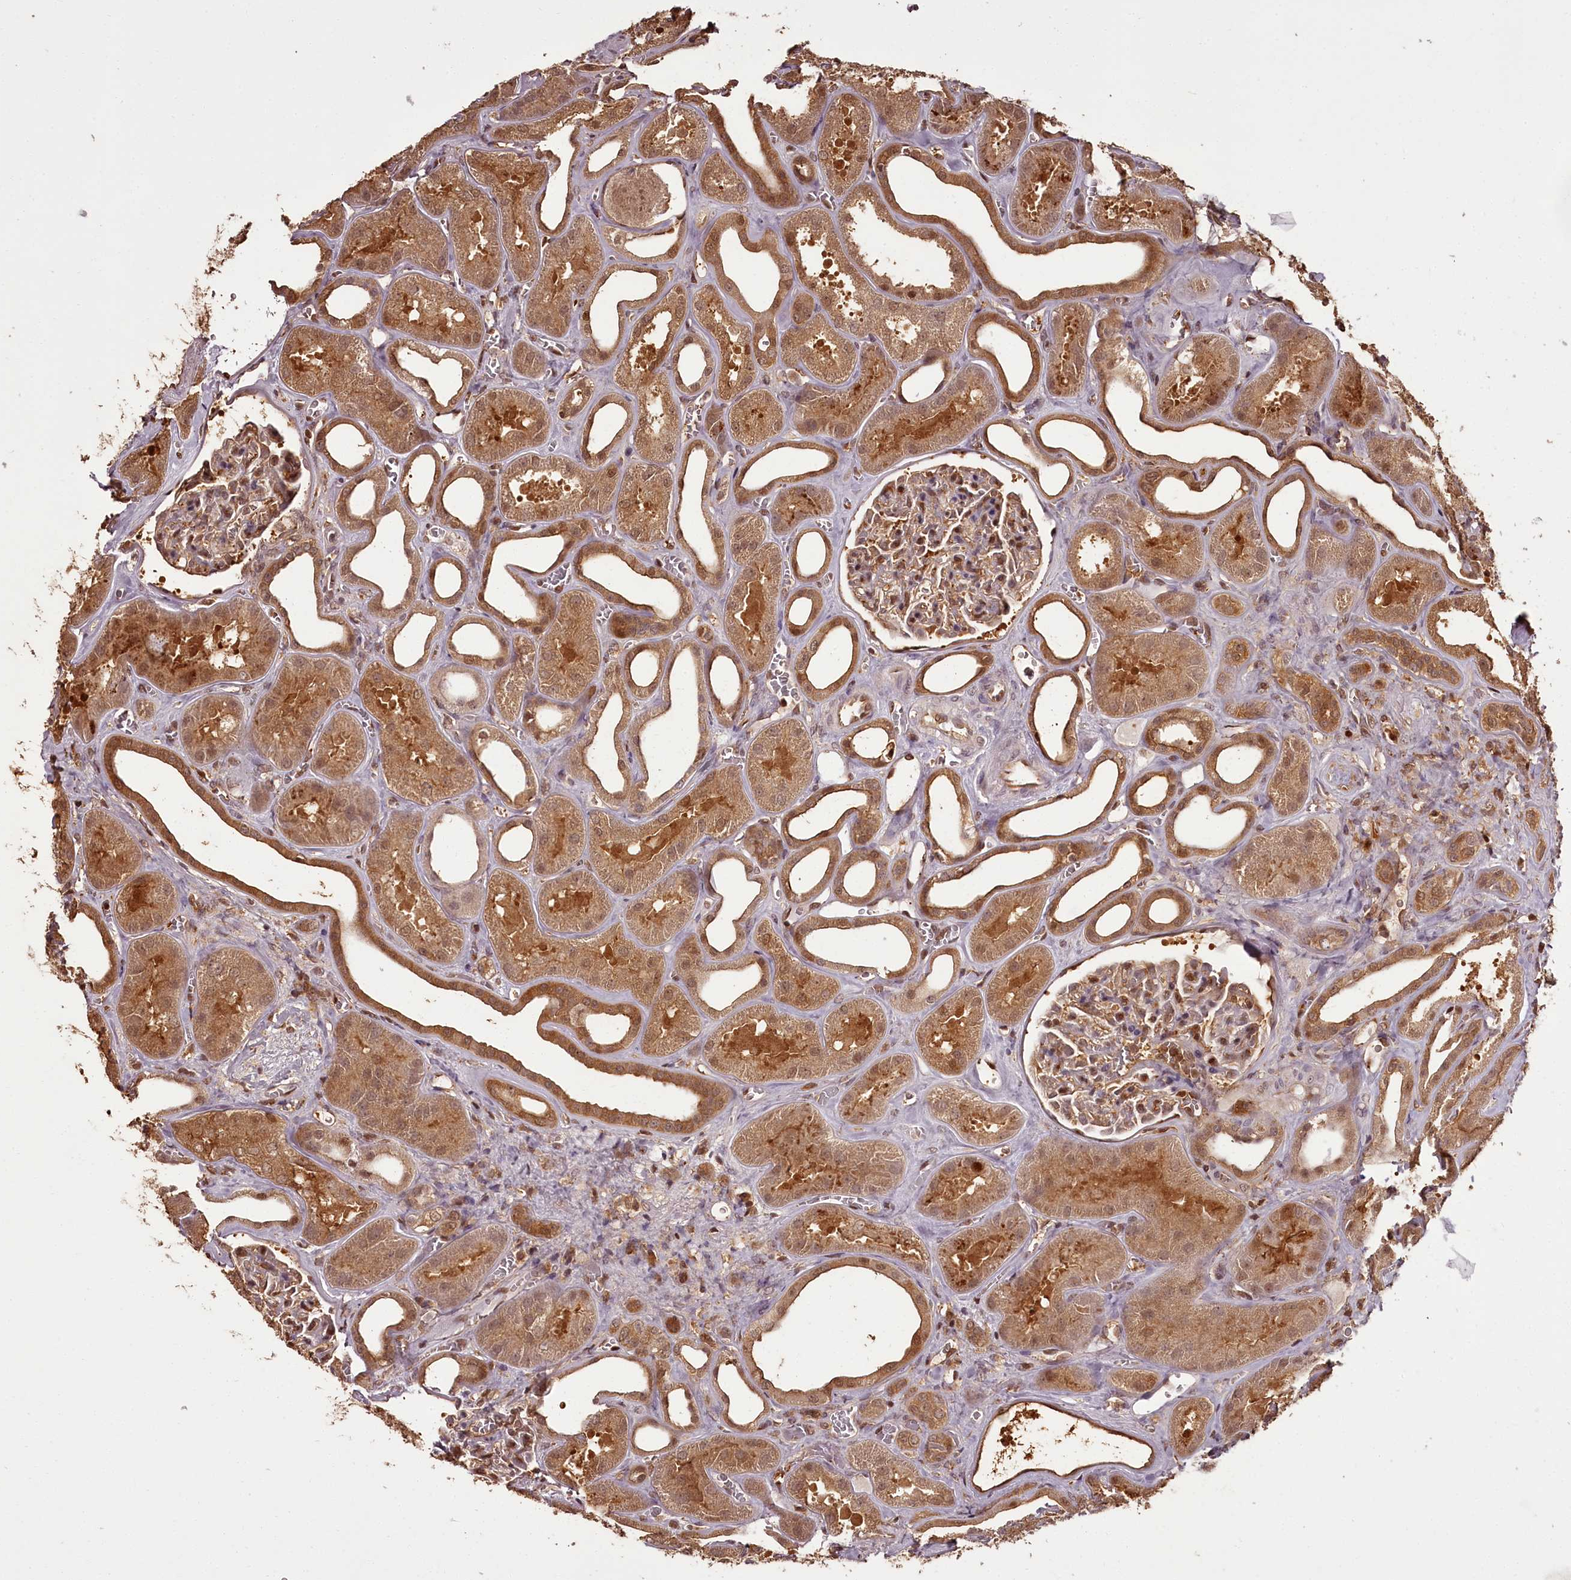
{"staining": {"intensity": "moderate", "quantity": "25%-75%", "location": "nuclear"}, "tissue": "kidney", "cell_type": "Cells in glomeruli", "image_type": "normal", "snomed": [{"axis": "morphology", "description": "Normal tissue, NOS"}, {"axis": "morphology", "description": "Adenocarcinoma, NOS"}, {"axis": "topography", "description": "Kidney"}], "caption": "Immunohistochemistry (IHC) staining of benign kidney, which demonstrates medium levels of moderate nuclear positivity in approximately 25%-75% of cells in glomeruli indicating moderate nuclear protein positivity. The staining was performed using DAB (3,3'-diaminobenzidine) (brown) for protein detection and nuclei were counterstained in hematoxylin (blue).", "gene": "NPRL2", "patient": {"sex": "female", "age": 68}}